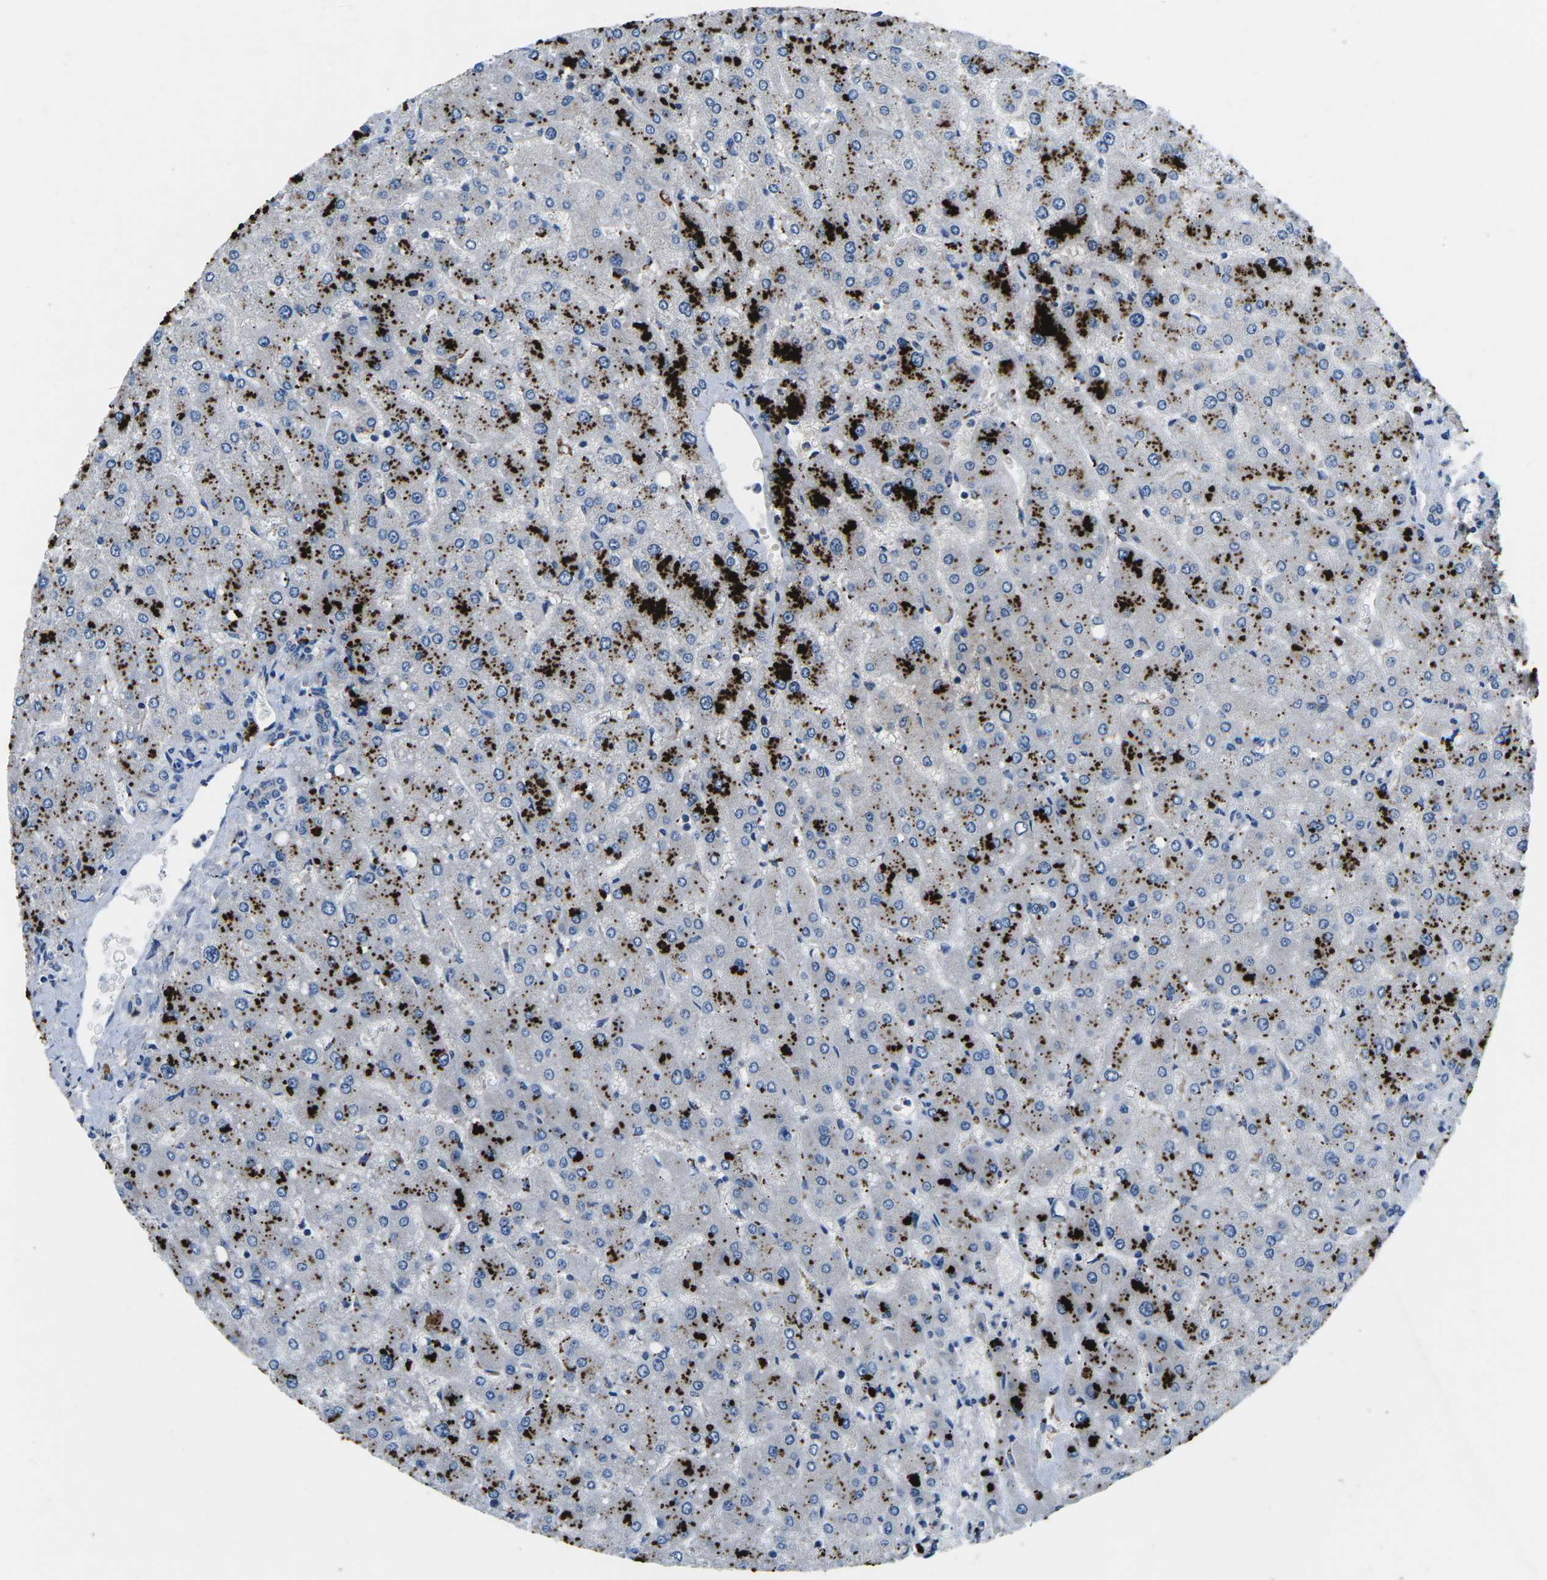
{"staining": {"intensity": "negative", "quantity": "none", "location": "none"}, "tissue": "liver", "cell_type": "Cholangiocytes", "image_type": "normal", "snomed": [{"axis": "morphology", "description": "Normal tissue, NOS"}, {"axis": "topography", "description": "Liver"}], "caption": "IHC of benign human liver displays no expression in cholangiocytes. (DAB (3,3'-diaminobenzidine) IHC with hematoxylin counter stain).", "gene": "PDCD6IP", "patient": {"sex": "male", "age": 55}}